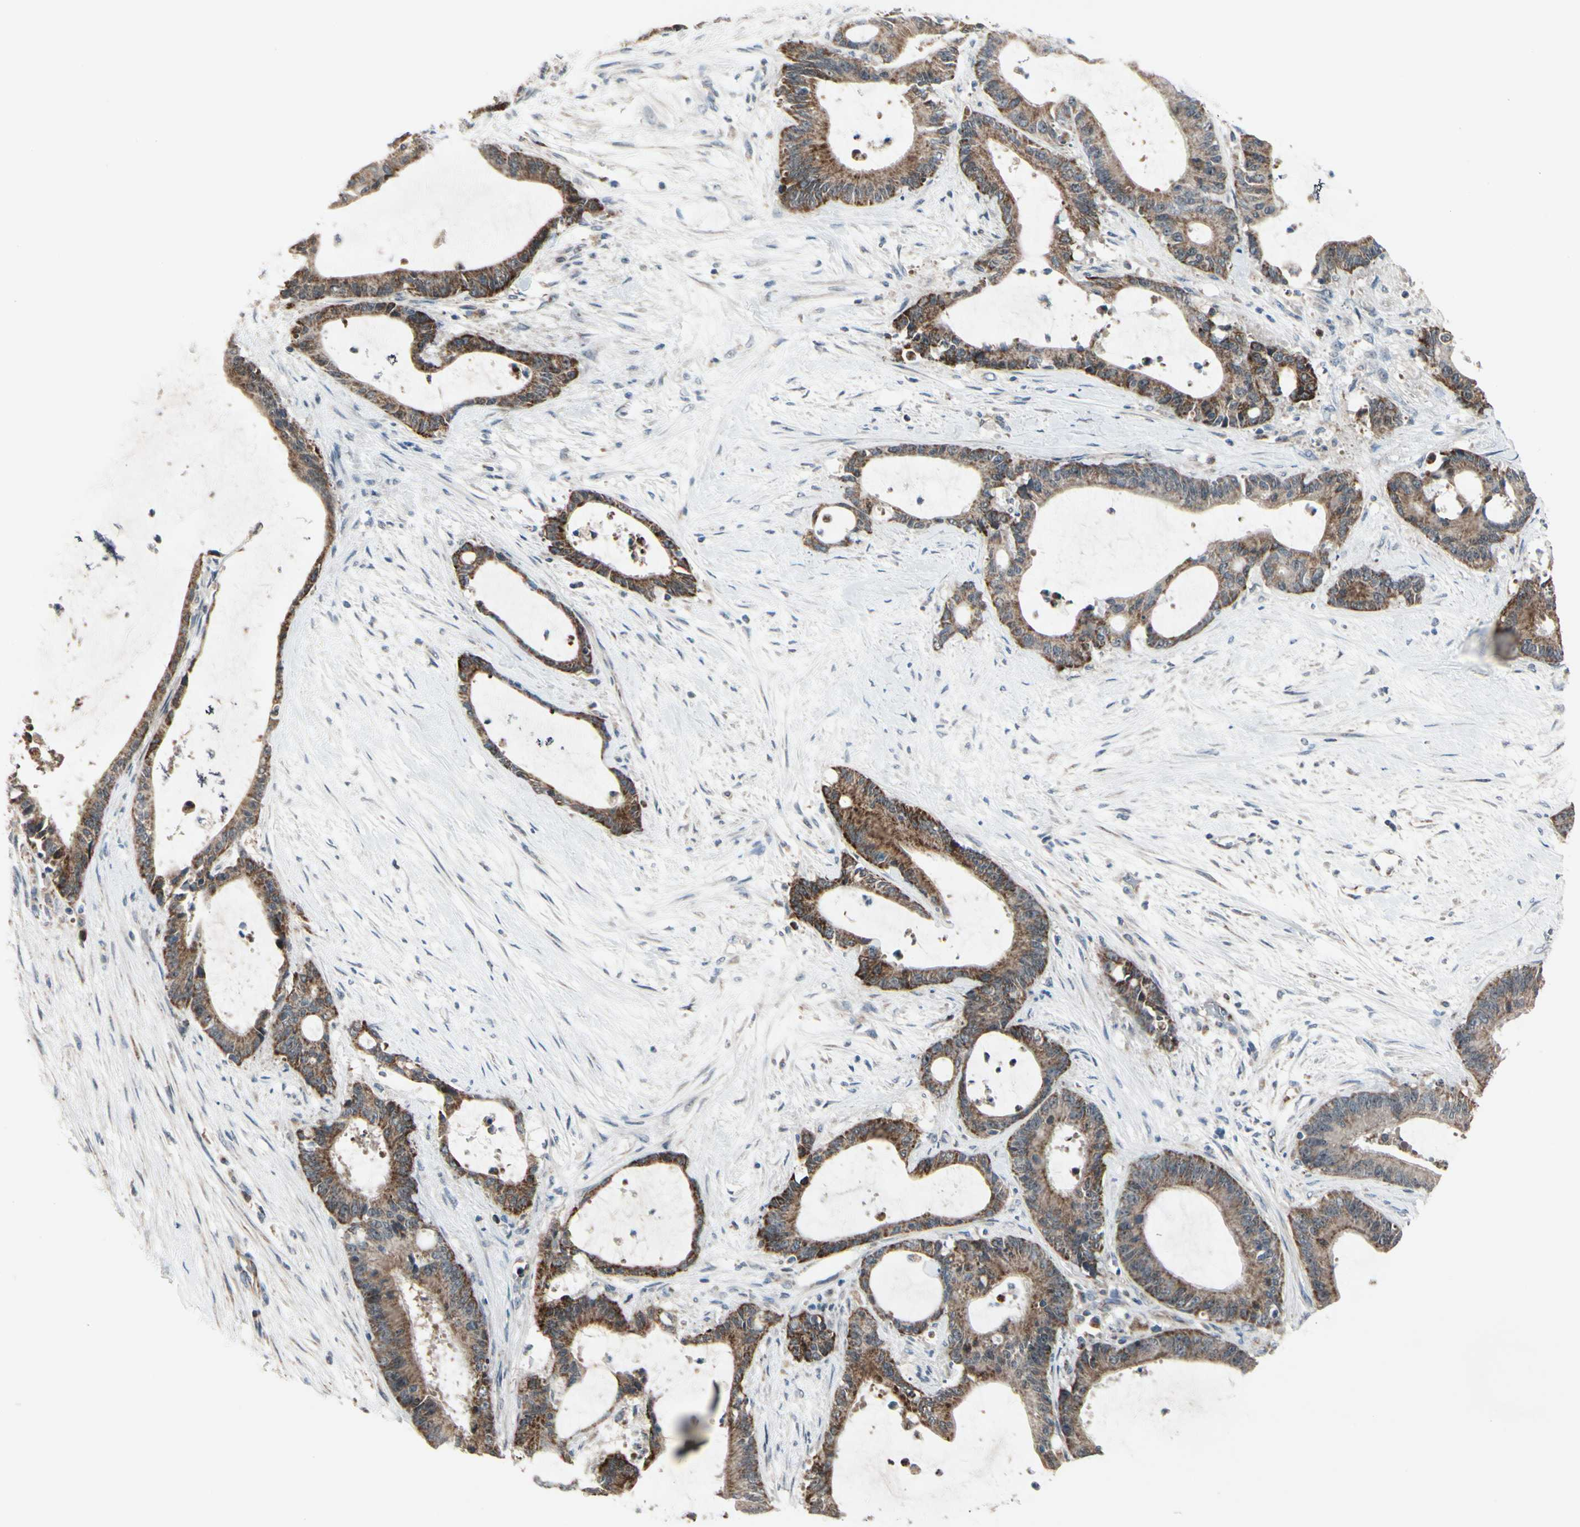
{"staining": {"intensity": "moderate", "quantity": ">75%", "location": "cytoplasmic/membranous"}, "tissue": "liver cancer", "cell_type": "Tumor cells", "image_type": "cancer", "snomed": [{"axis": "morphology", "description": "Cholangiocarcinoma"}, {"axis": "topography", "description": "Liver"}], "caption": "Liver cancer (cholangiocarcinoma) stained with IHC reveals moderate cytoplasmic/membranous expression in about >75% of tumor cells.", "gene": "CPT1A", "patient": {"sex": "female", "age": 73}}